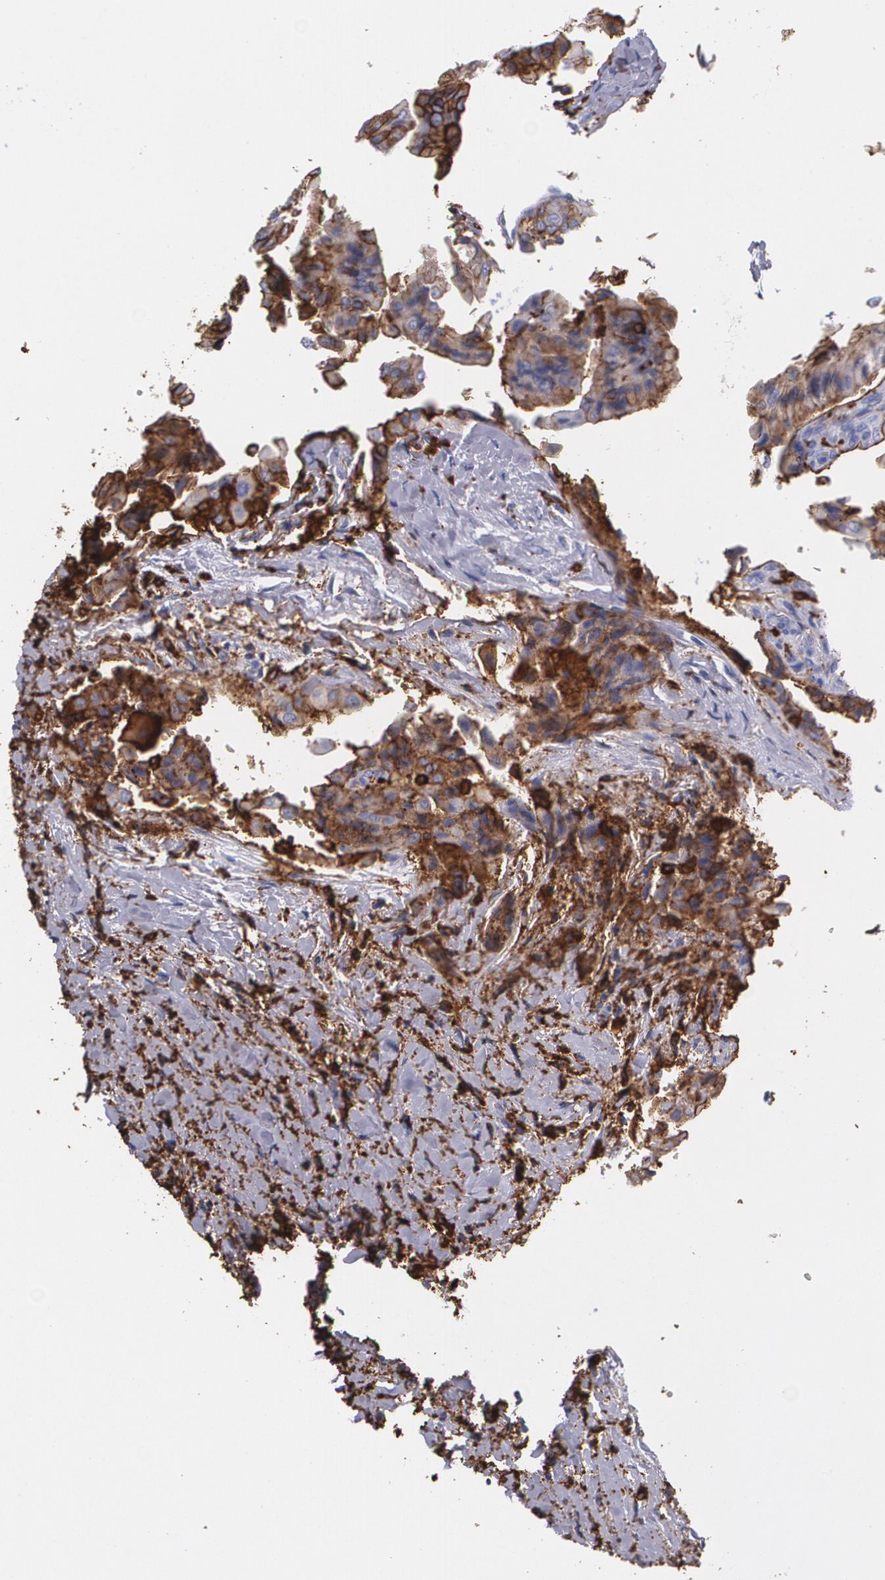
{"staining": {"intensity": "moderate", "quantity": ">75%", "location": "cytoplasmic/membranous"}, "tissue": "thyroid cancer", "cell_type": "Tumor cells", "image_type": "cancer", "snomed": [{"axis": "morphology", "description": "Papillary adenocarcinoma, NOS"}, {"axis": "topography", "description": "Thyroid gland"}], "caption": "This micrograph demonstrates thyroid cancer stained with immunohistochemistry (IHC) to label a protein in brown. The cytoplasmic/membranous of tumor cells show moderate positivity for the protein. Nuclei are counter-stained blue.", "gene": "HLA-DRA", "patient": {"sex": "female", "age": 71}}